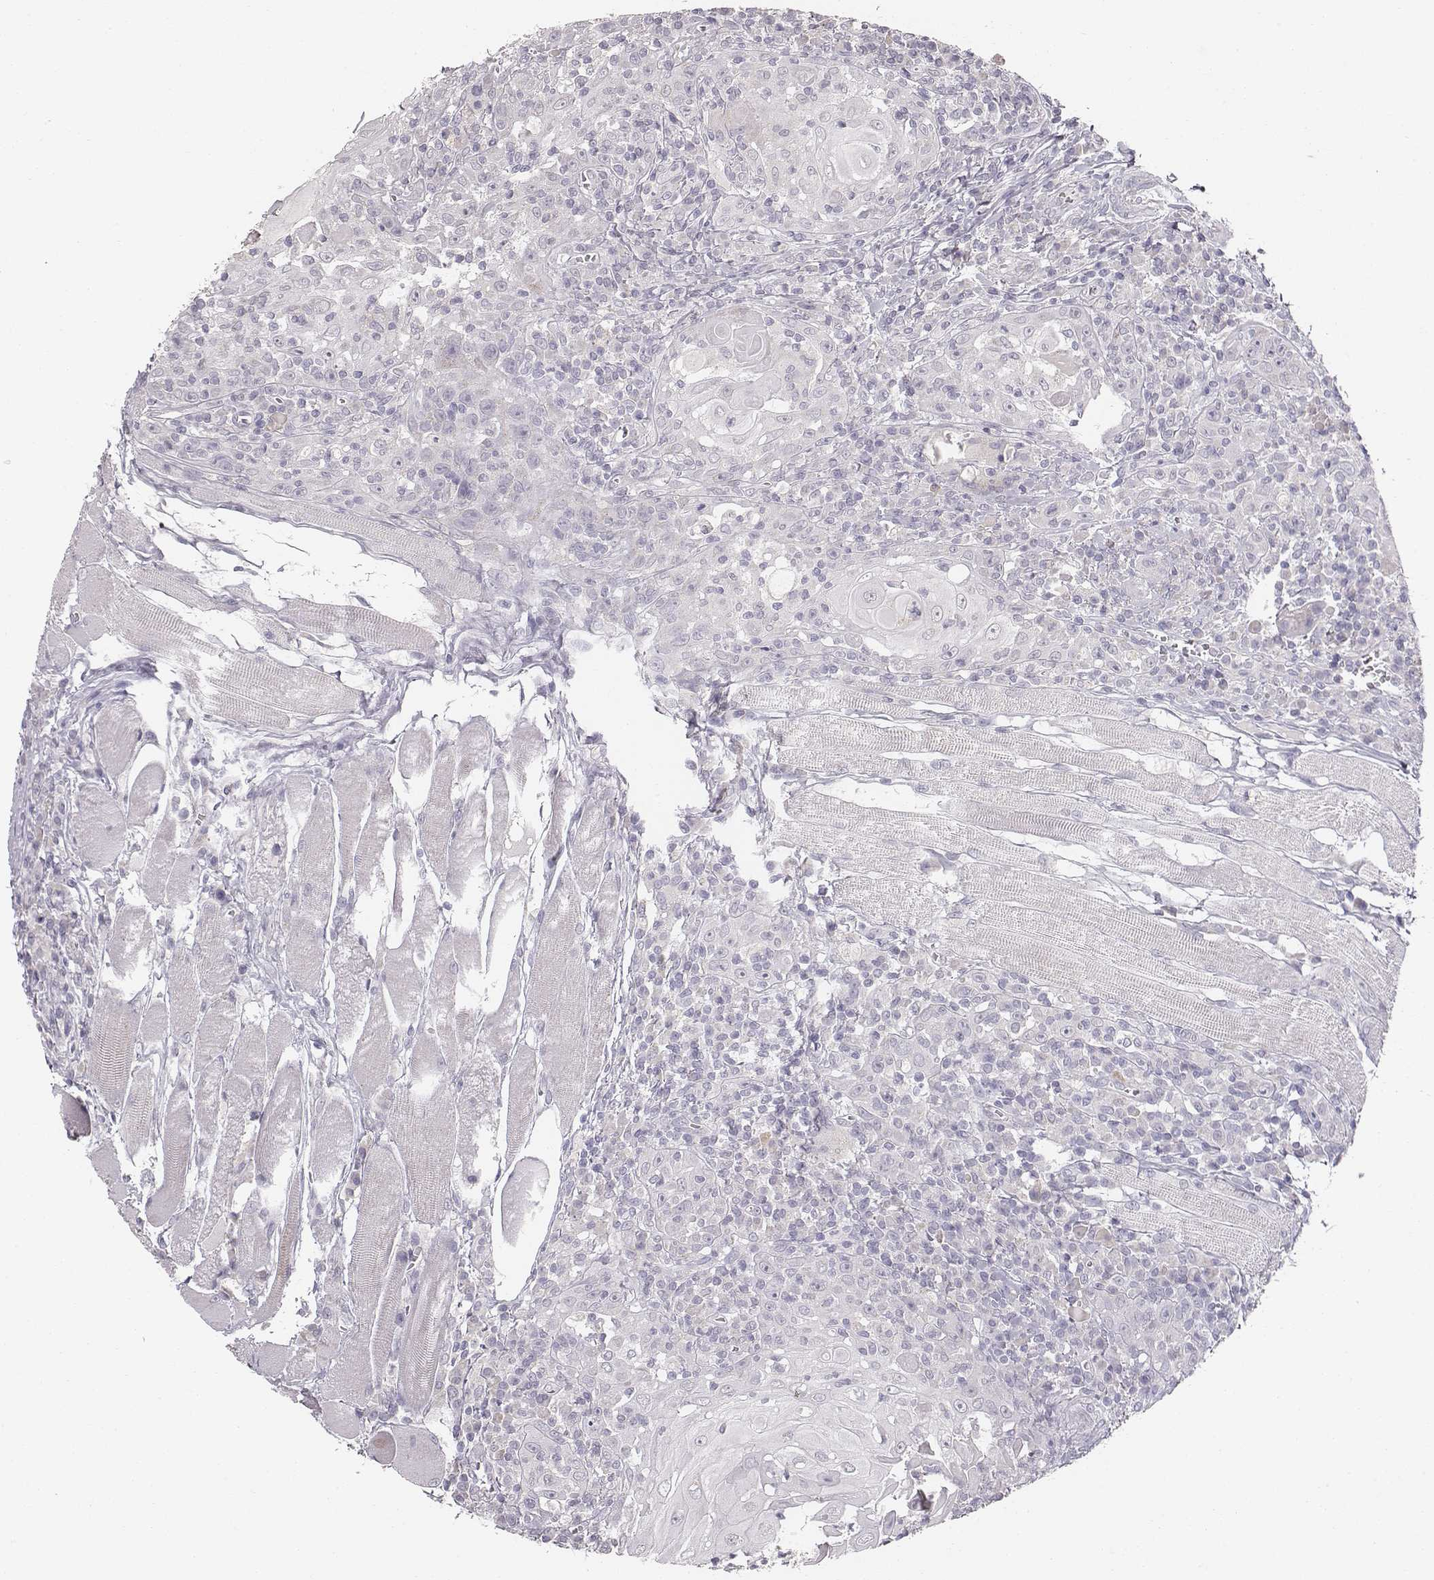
{"staining": {"intensity": "negative", "quantity": "none", "location": "none"}, "tissue": "head and neck cancer", "cell_type": "Tumor cells", "image_type": "cancer", "snomed": [{"axis": "morphology", "description": "Squamous cell carcinoma, NOS"}, {"axis": "topography", "description": "Head-Neck"}], "caption": "Tumor cells show no significant expression in head and neck cancer (squamous cell carcinoma).", "gene": "ABCD3", "patient": {"sex": "male", "age": 52}}